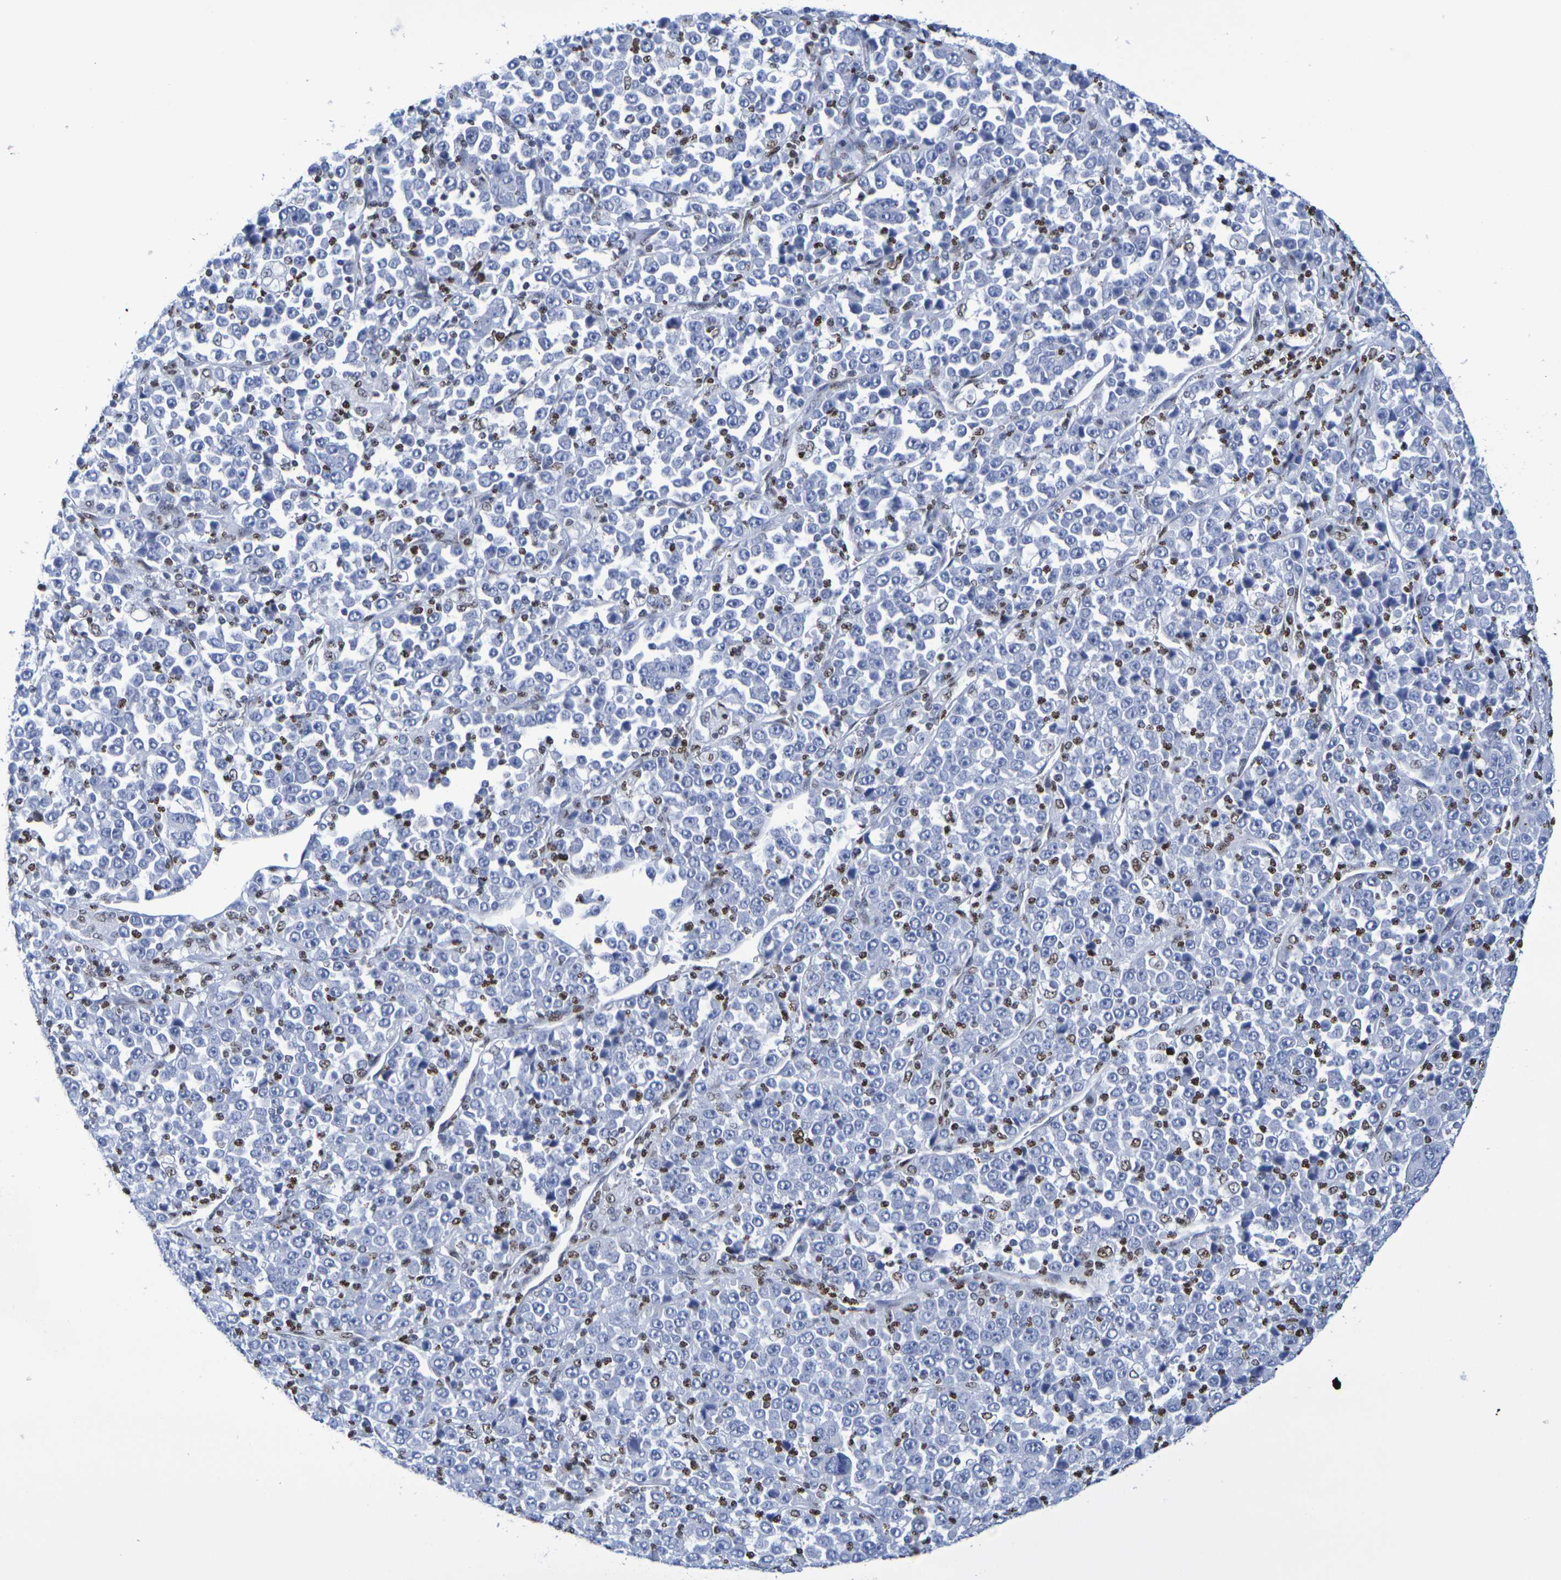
{"staining": {"intensity": "negative", "quantity": "none", "location": "none"}, "tissue": "stomach cancer", "cell_type": "Tumor cells", "image_type": "cancer", "snomed": [{"axis": "morphology", "description": "Normal tissue, NOS"}, {"axis": "morphology", "description": "Adenocarcinoma, NOS"}, {"axis": "topography", "description": "Stomach, upper"}, {"axis": "topography", "description": "Stomach"}], "caption": "Immunohistochemical staining of human adenocarcinoma (stomach) reveals no significant staining in tumor cells.", "gene": "H1-5", "patient": {"sex": "male", "age": 59}}